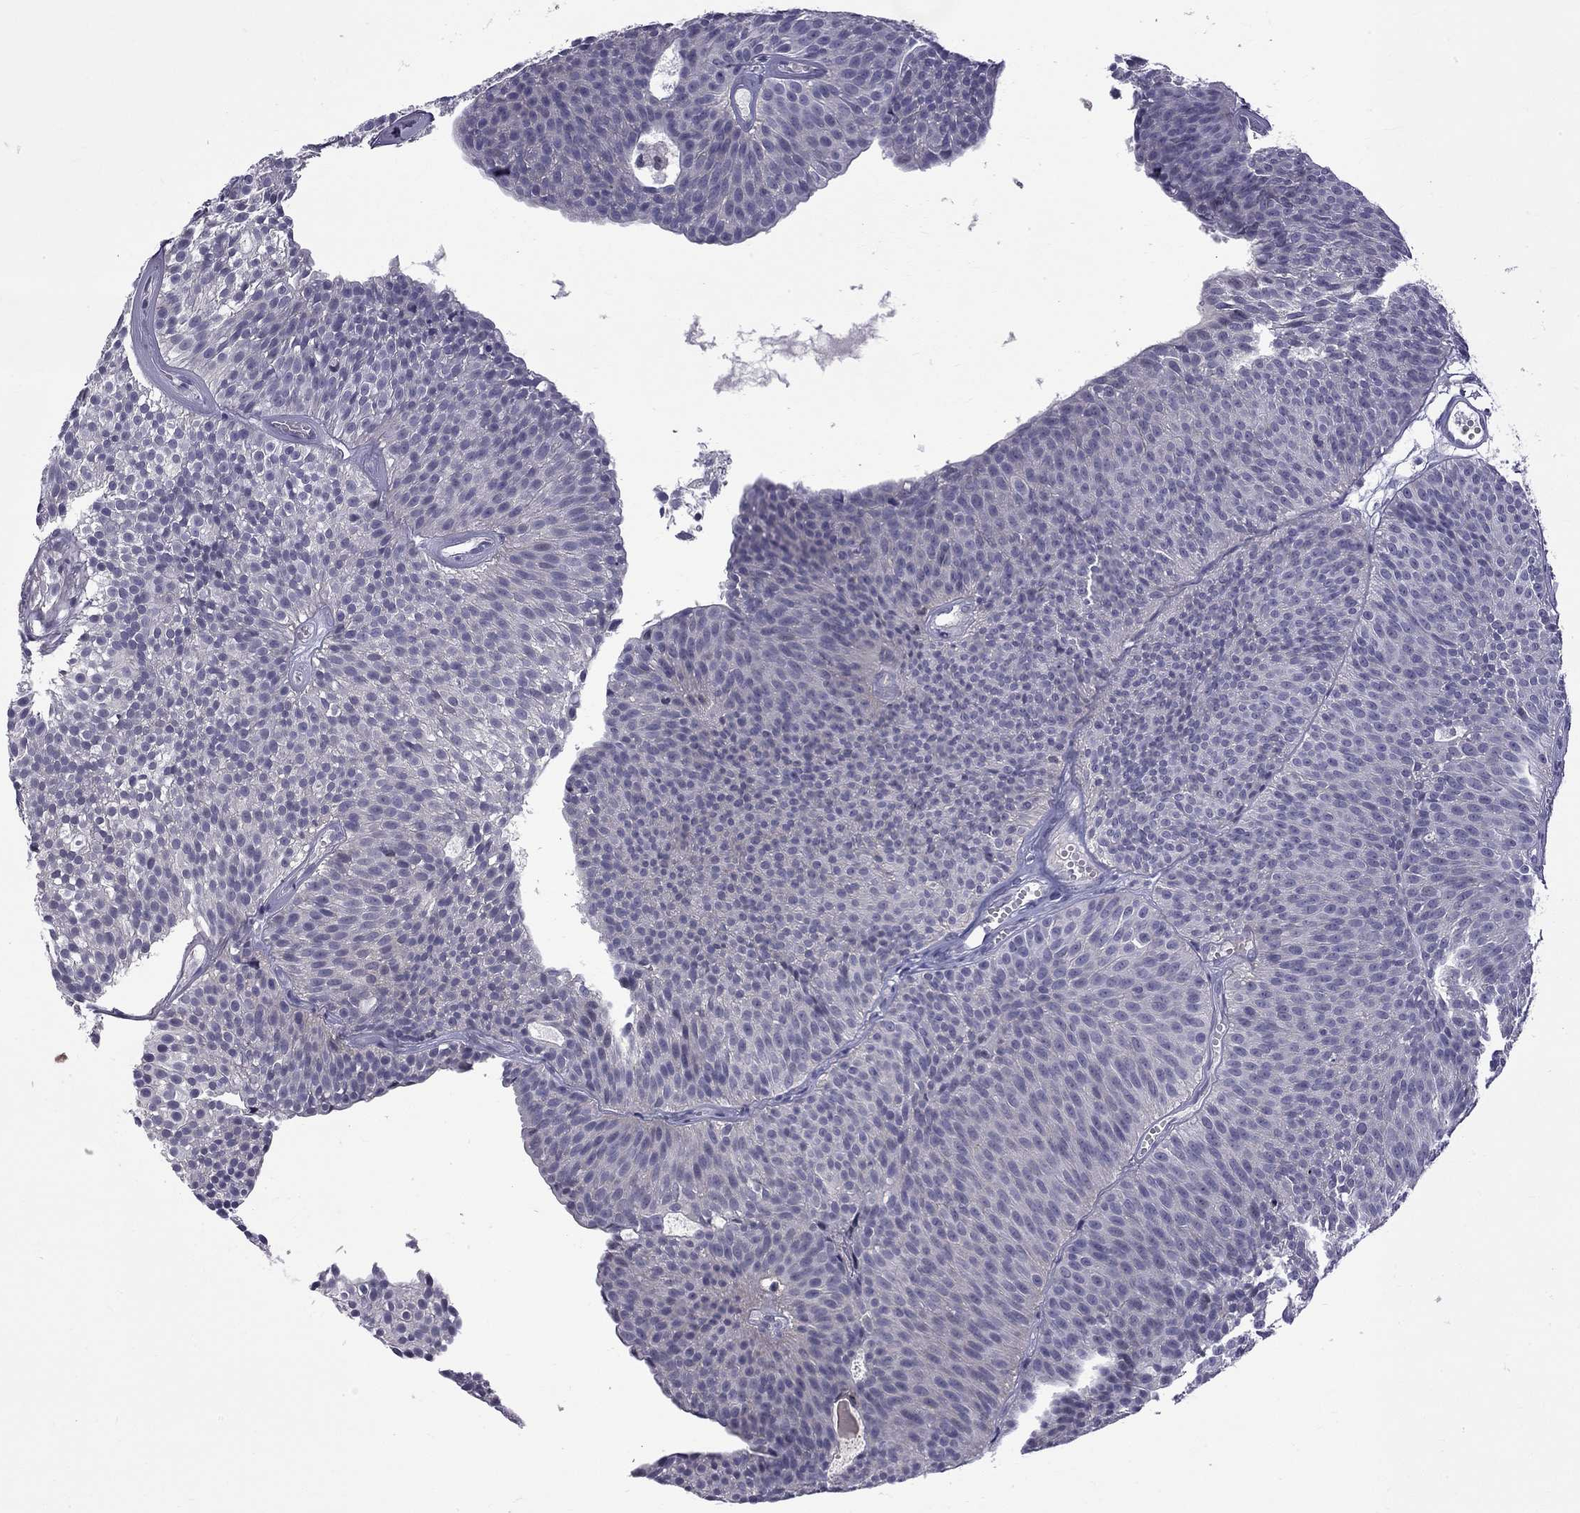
{"staining": {"intensity": "negative", "quantity": "none", "location": "none"}, "tissue": "urothelial cancer", "cell_type": "Tumor cells", "image_type": "cancer", "snomed": [{"axis": "morphology", "description": "Urothelial carcinoma, Low grade"}, {"axis": "topography", "description": "Urinary bladder"}], "caption": "A histopathology image of human urothelial cancer is negative for staining in tumor cells.", "gene": "RTL9", "patient": {"sex": "male", "age": 63}}